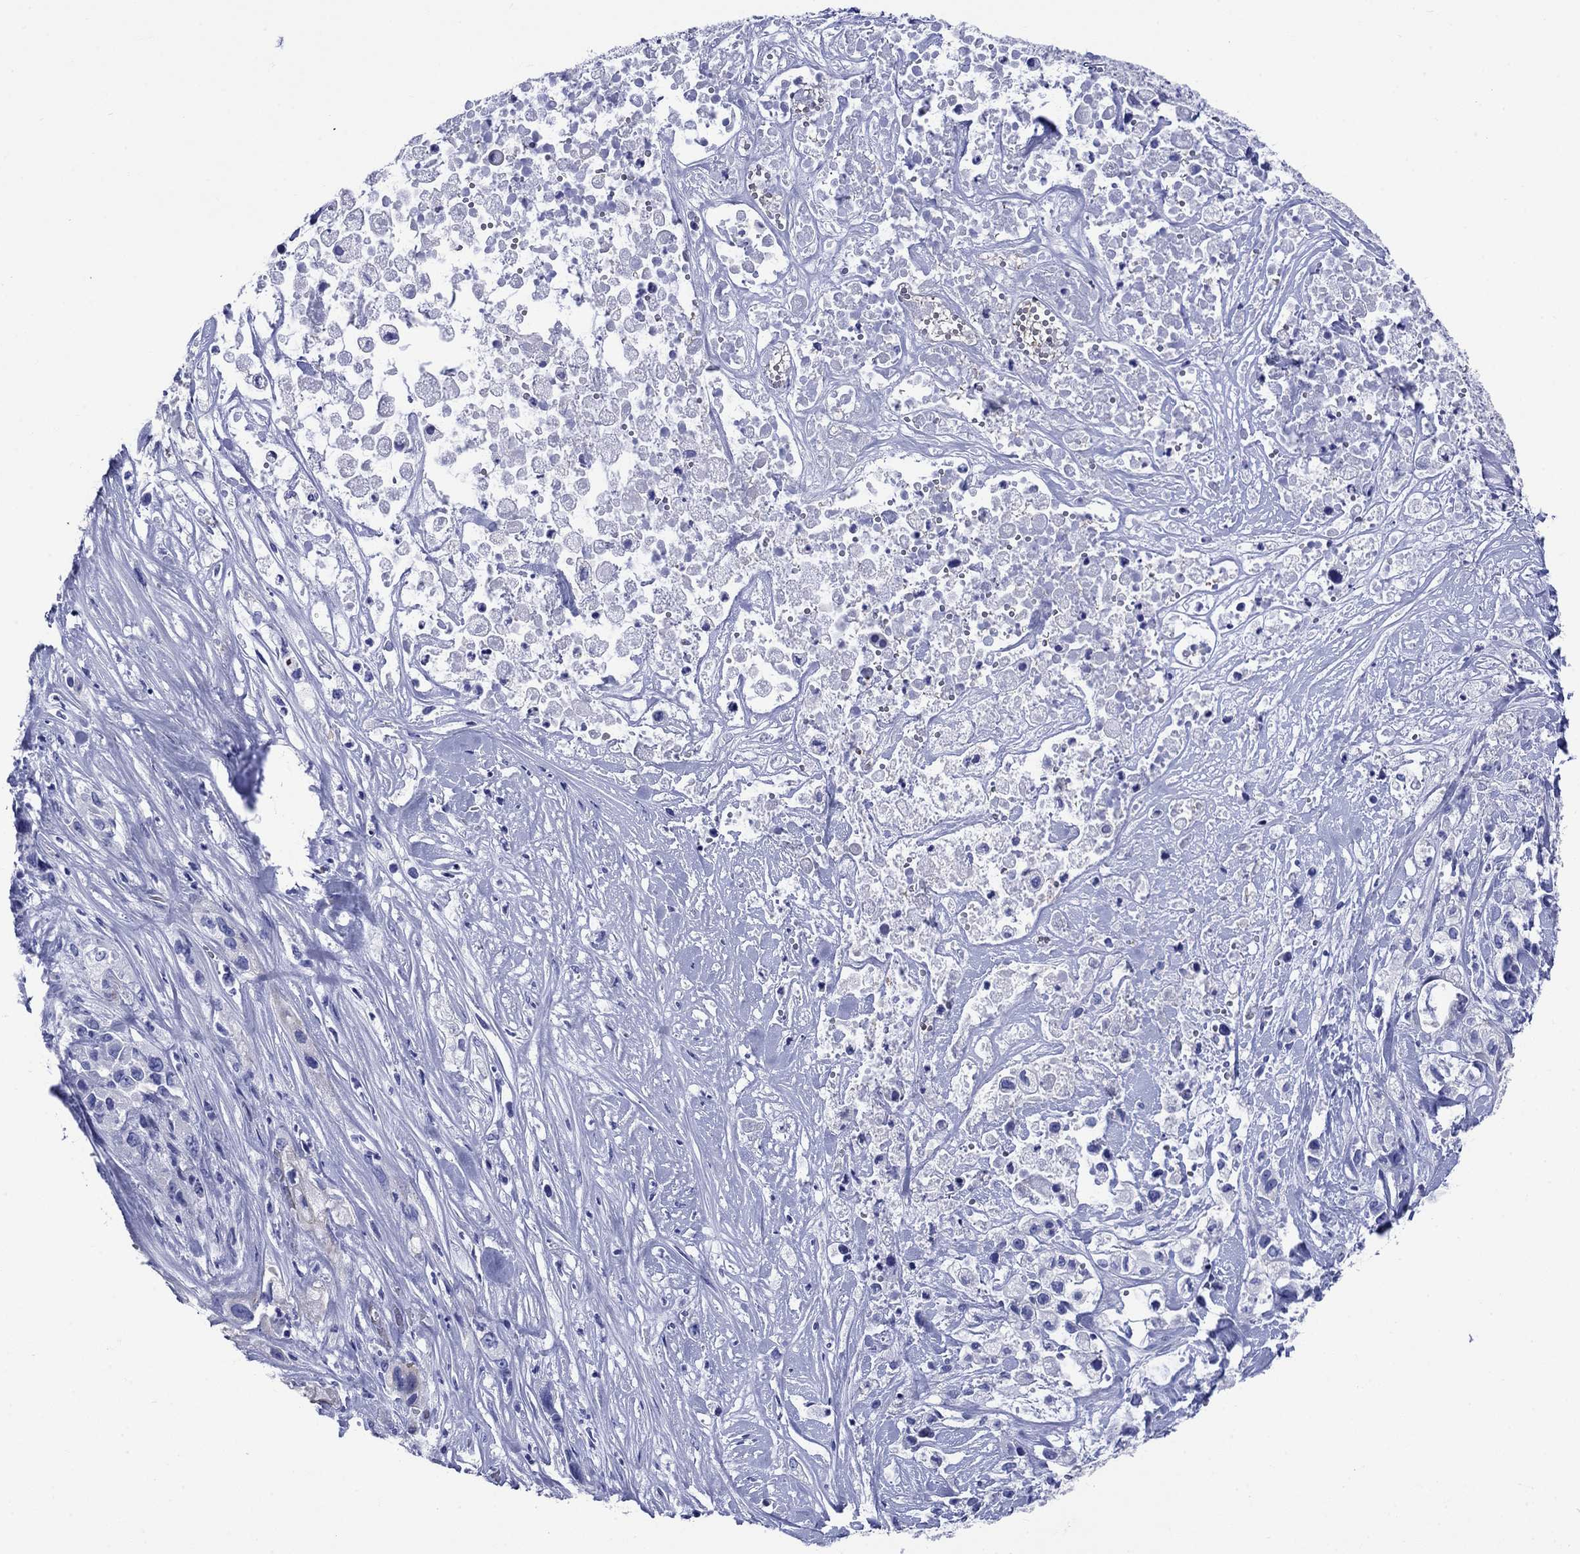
{"staining": {"intensity": "negative", "quantity": "none", "location": "none"}, "tissue": "pancreatic cancer", "cell_type": "Tumor cells", "image_type": "cancer", "snomed": [{"axis": "morphology", "description": "Adenocarcinoma, NOS"}, {"axis": "topography", "description": "Pancreas"}], "caption": "The IHC micrograph has no significant expression in tumor cells of pancreatic adenocarcinoma tissue. The staining was performed using DAB (3,3'-diaminobenzidine) to visualize the protein expression in brown, while the nuclei were stained in blue with hematoxylin (Magnification: 20x).", "gene": "SLC1A2", "patient": {"sex": "male", "age": 44}}